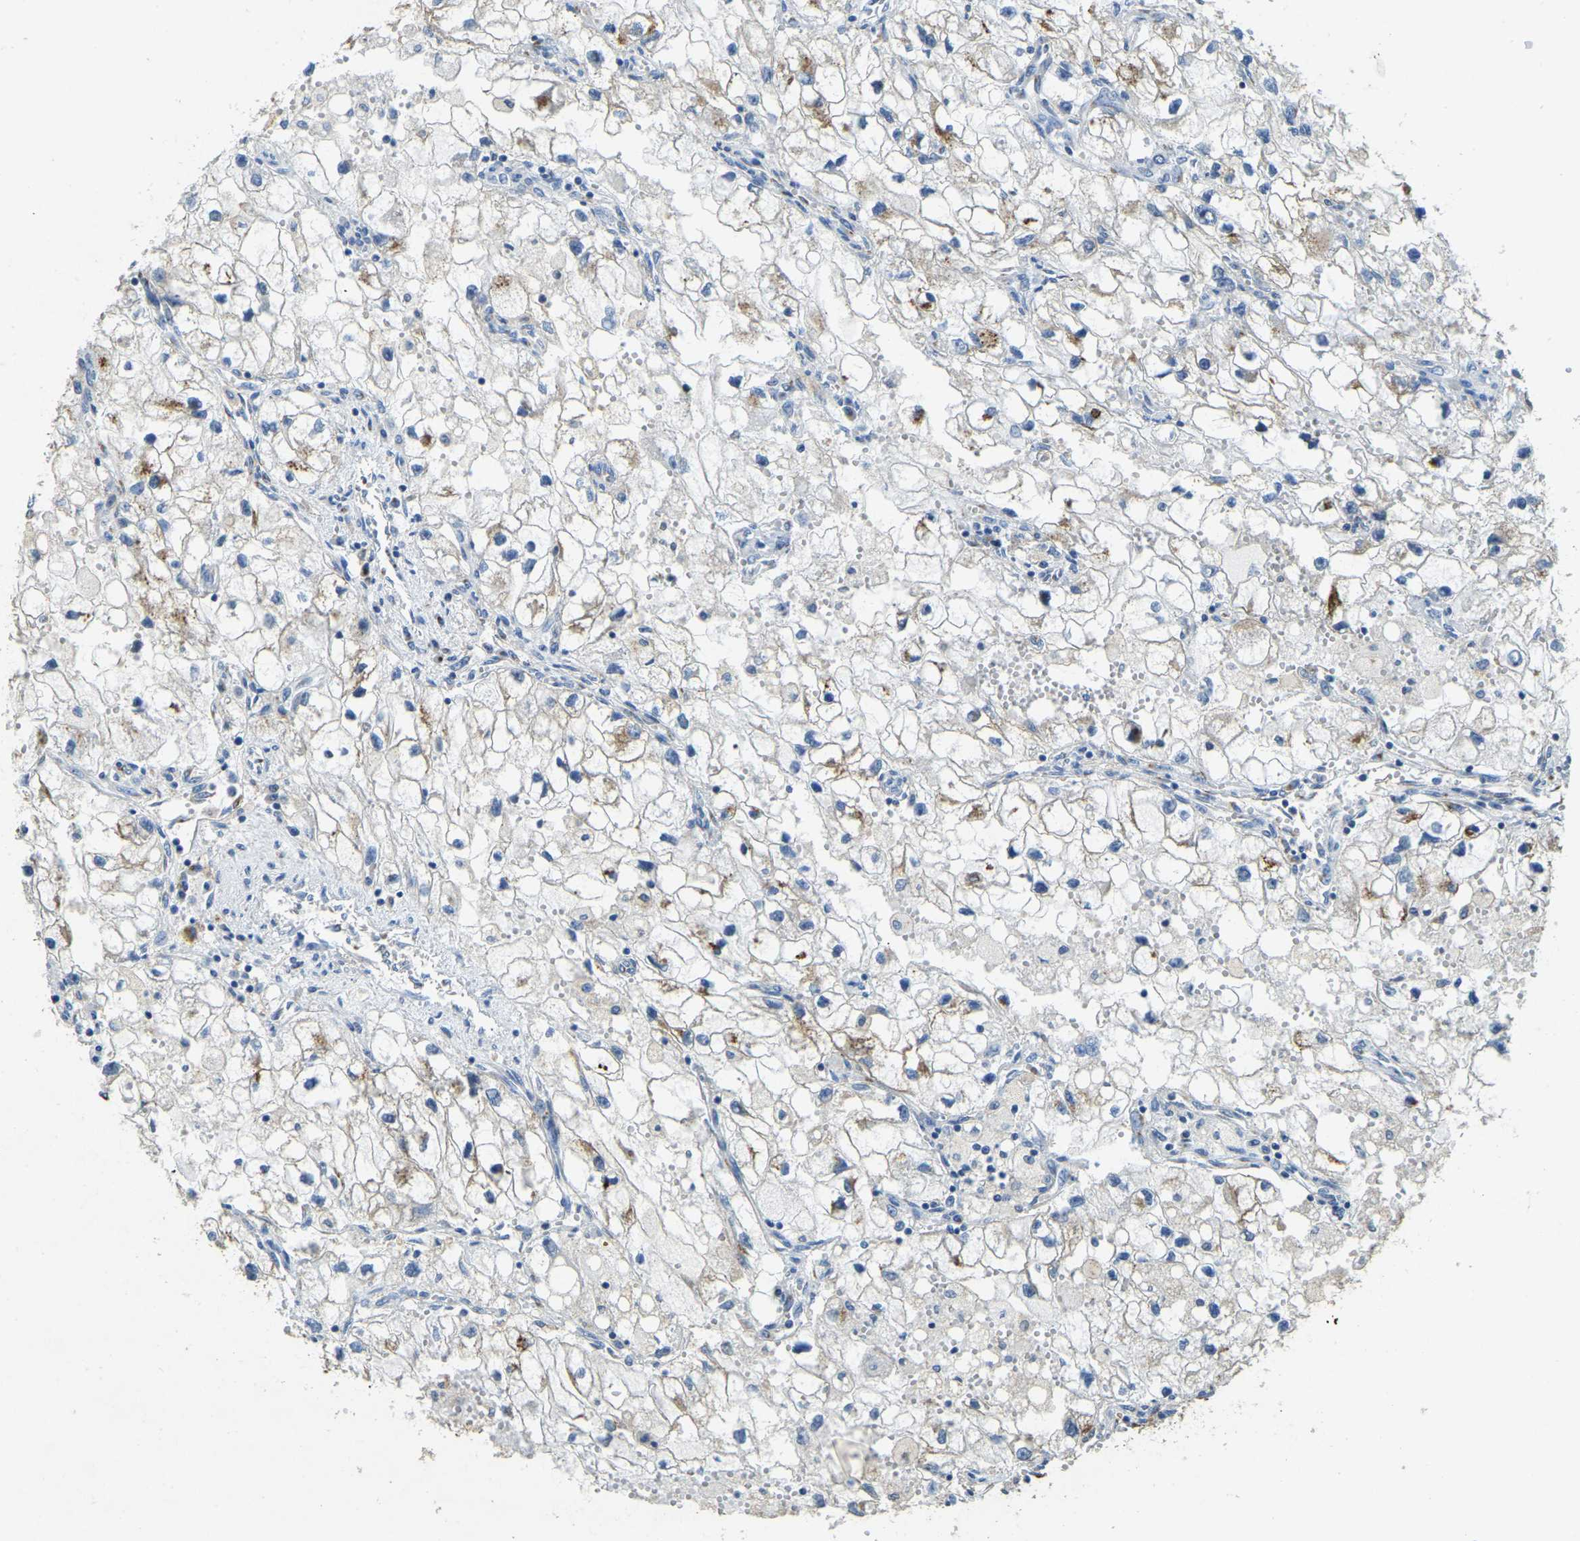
{"staining": {"intensity": "weak", "quantity": ">75%", "location": "cytoplasmic/membranous"}, "tissue": "renal cancer", "cell_type": "Tumor cells", "image_type": "cancer", "snomed": [{"axis": "morphology", "description": "Adenocarcinoma, NOS"}, {"axis": "topography", "description": "Kidney"}], "caption": "This photomicrograph reveals immunohistochemistry staining of human renal cancer (adenocarcinoma), with low weak cytoplasmic/membranous positivity in about >75% of tumor cells.", "gene": "FAM174A", "patient": {"sex": "female", "age": 70}}